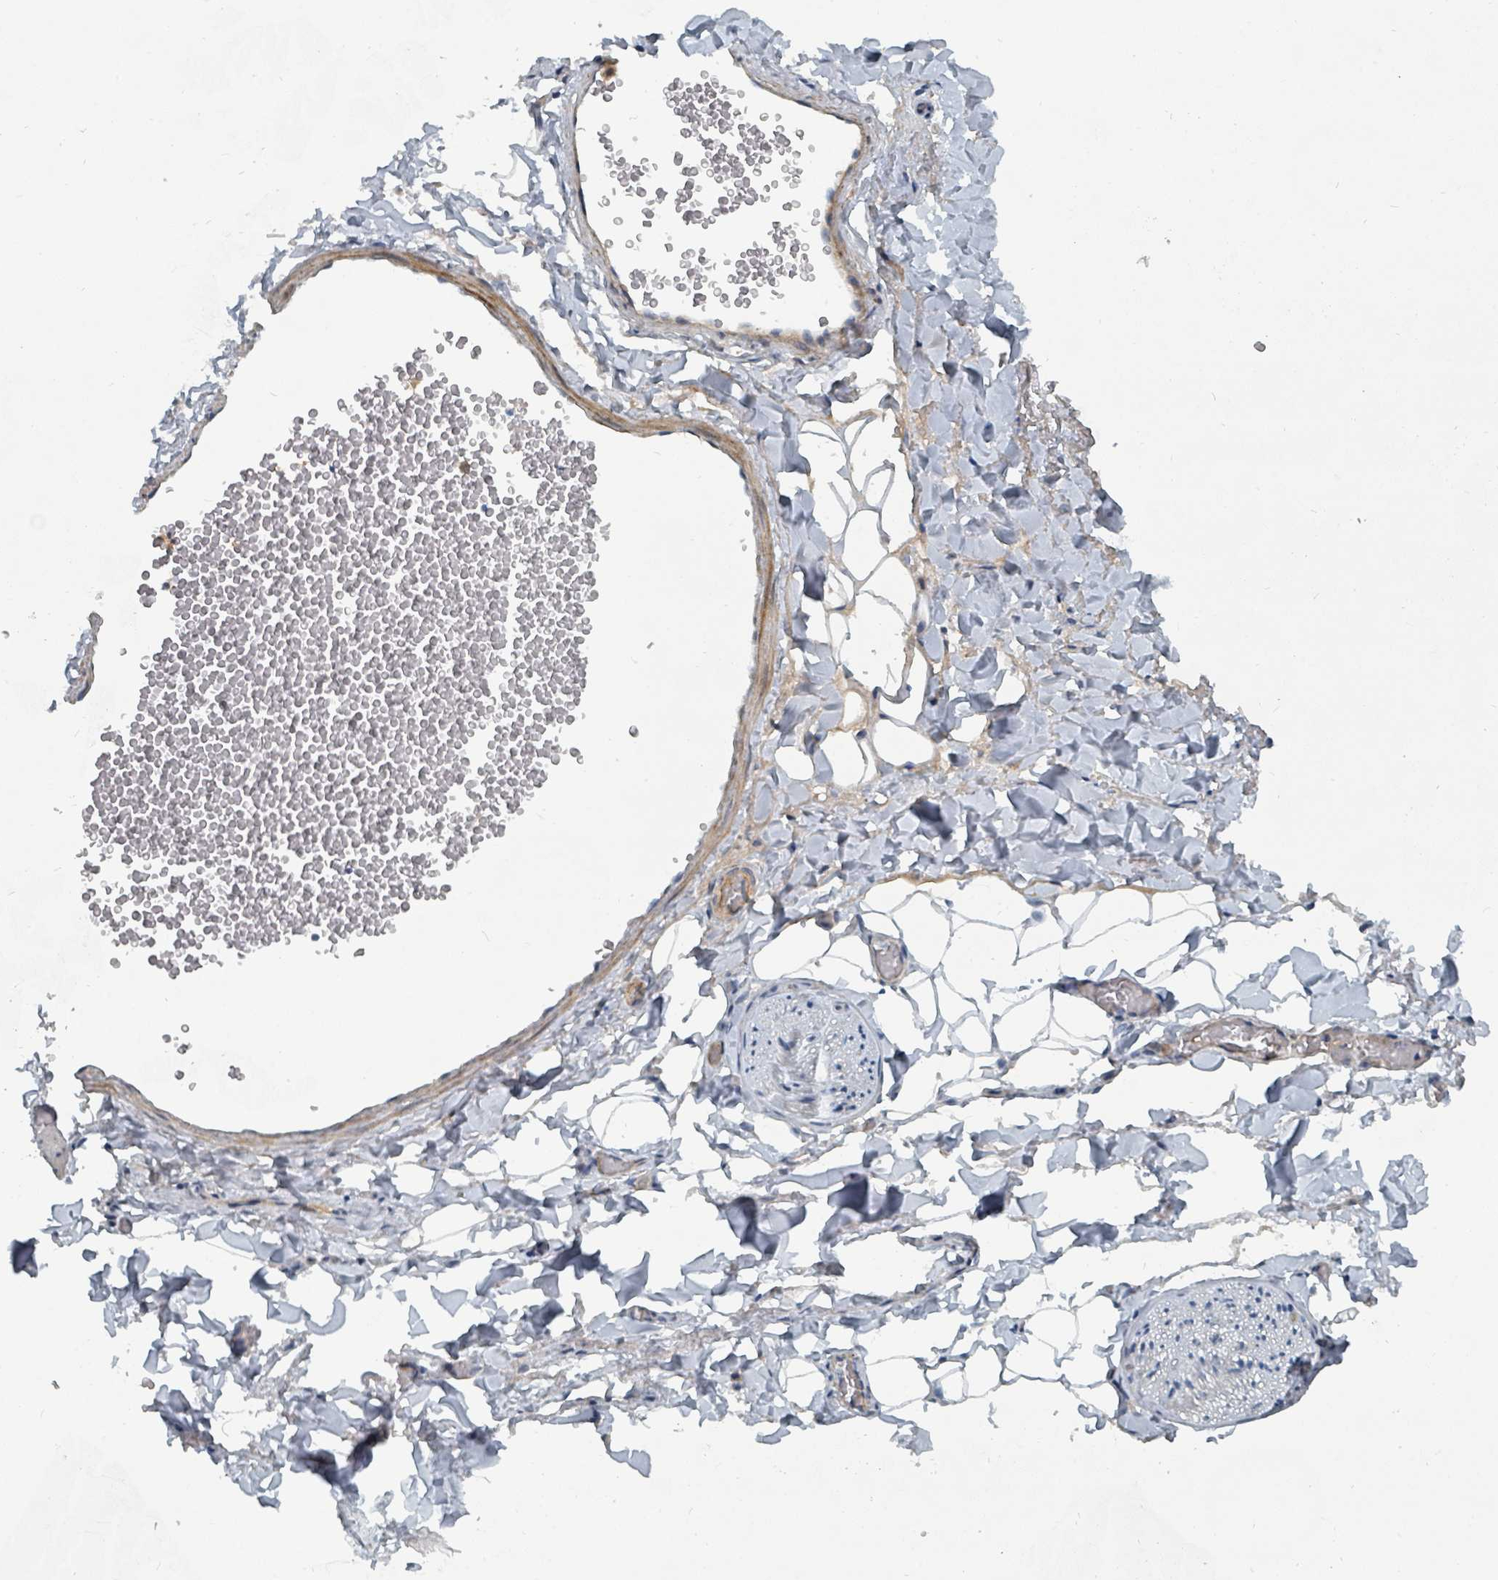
{"staining": {"intensity": "negative", "quantity": "none", "location": "none"}, "tissue": "adipose tissue", "cell_type": "Adipocytes", "image_type": "normal", "snomed": [{"axis": "morphology", "description": "Normal tissue, NOS"}, {"axis": "morphology", "description": "Carcinoma, NOS"}, {"axis": "topography", "description": "Pancreas"}, {"axis": "topography", "description": "Peripheral nerve tissue"}], "caption": "High magnification brightfield microscopy of benign adipose tissue stained with DAB (3,3'-diaminobenzidine) (brown) and counterstained with hematoxylin (blue): adipocytes show no significant staining.", "gene": "SLC44A5", "patient": {"sex": "female", "age": 29}}